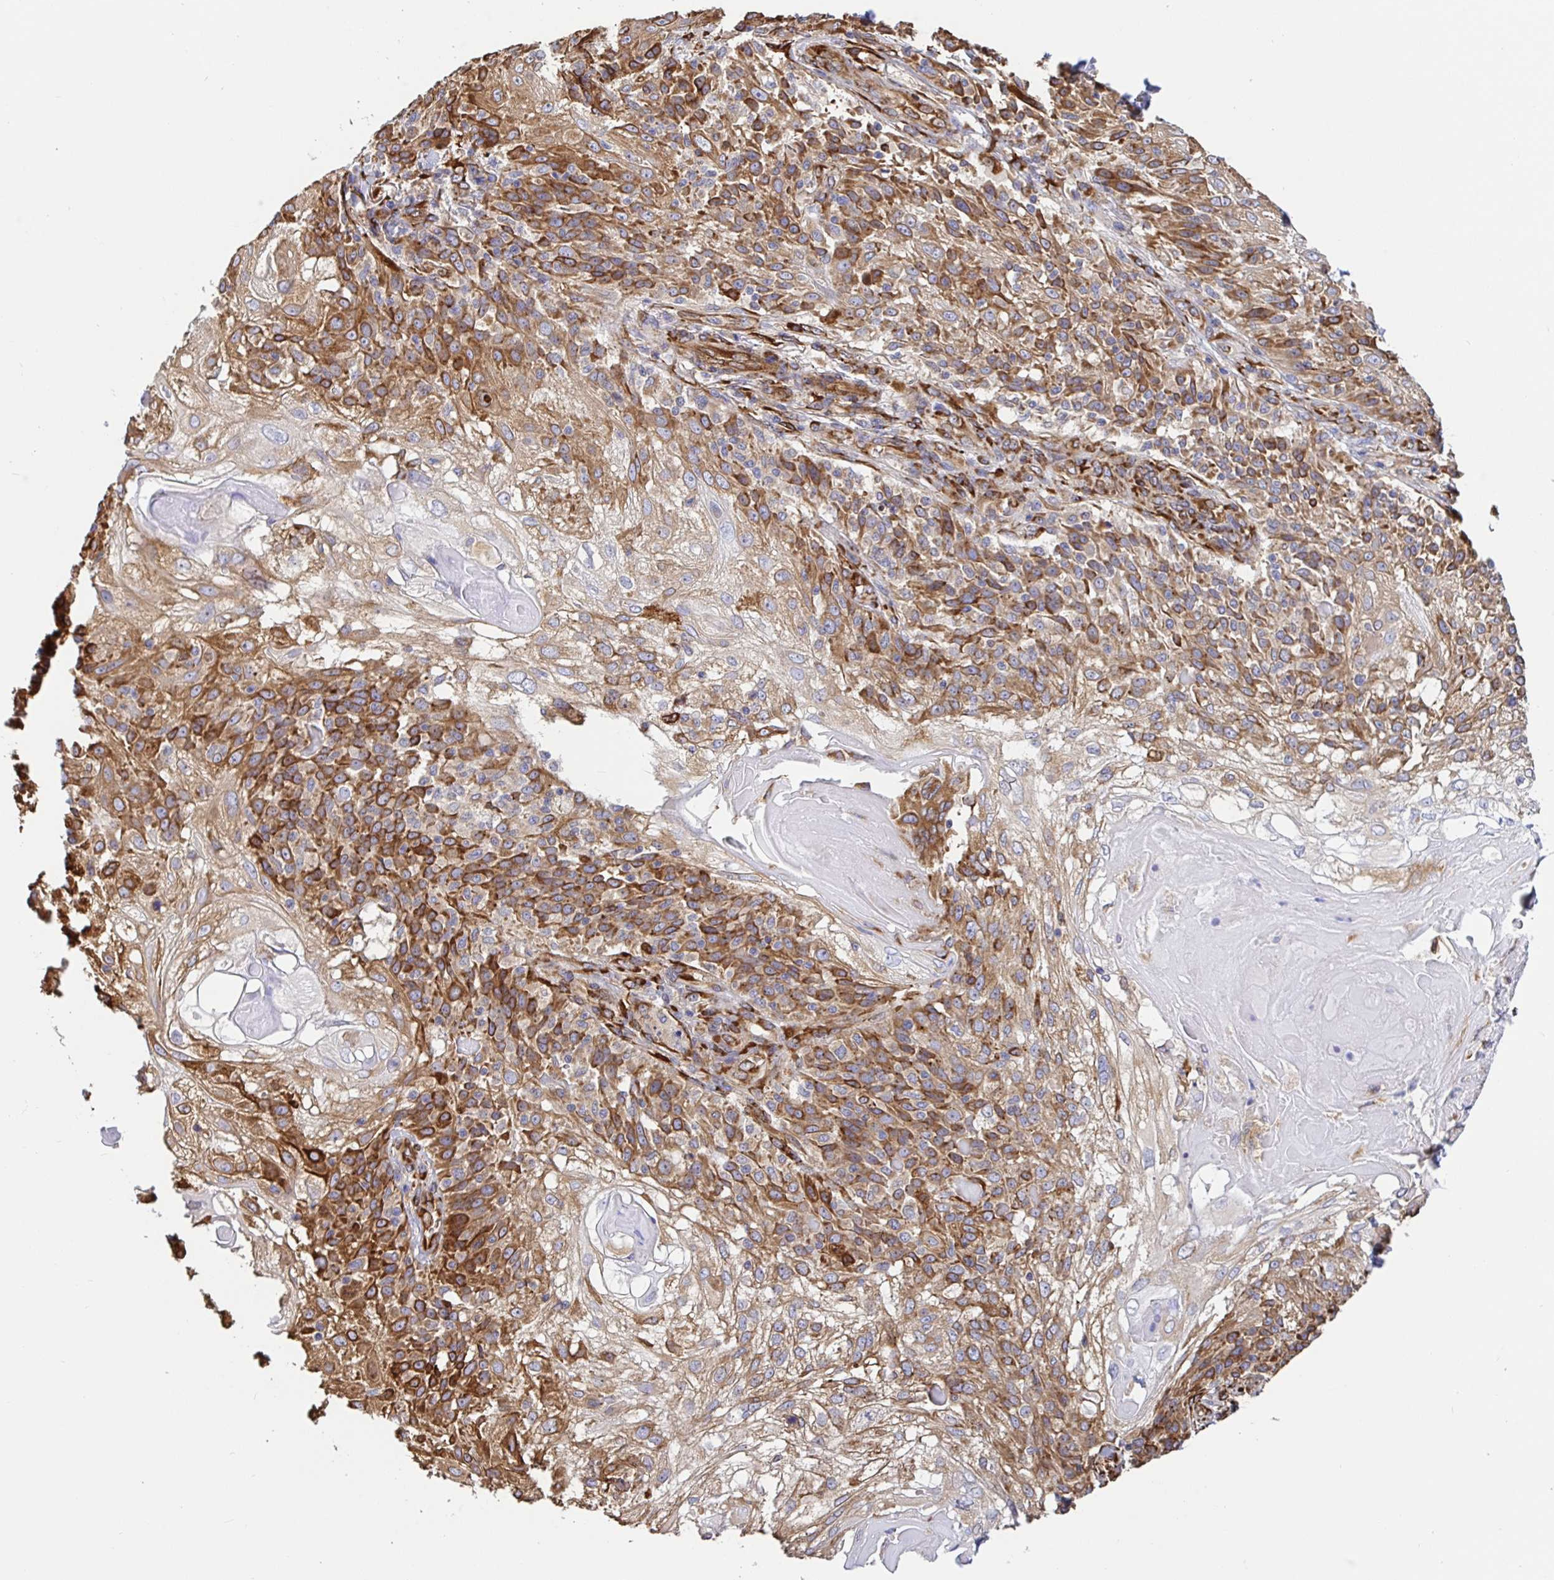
{"staining": {"intensity": "moderate", "quantity": "25%-75%", "location": "cytoplasmic/membranous"}, "tissue": "skin cancer", "cell_type": "Tumor cells", "image_type": "cancer", "snomed": [{"axis": "morphology", "description": "Normal tissue, NOS"}, {"axis": "morphology", "description": "Squamous cell carcinoma, NOS"}, {"axis": "topography", "description": "Skin"}], "caption": "Tumor cells demonstrate medium levels of moderate cytoplasmic/membranous positivity in about 25%-75% of cells in human skin squamous cell carcinoma.", "gene": "MAOA", "patient": {"sex": "female", "age": 83}}